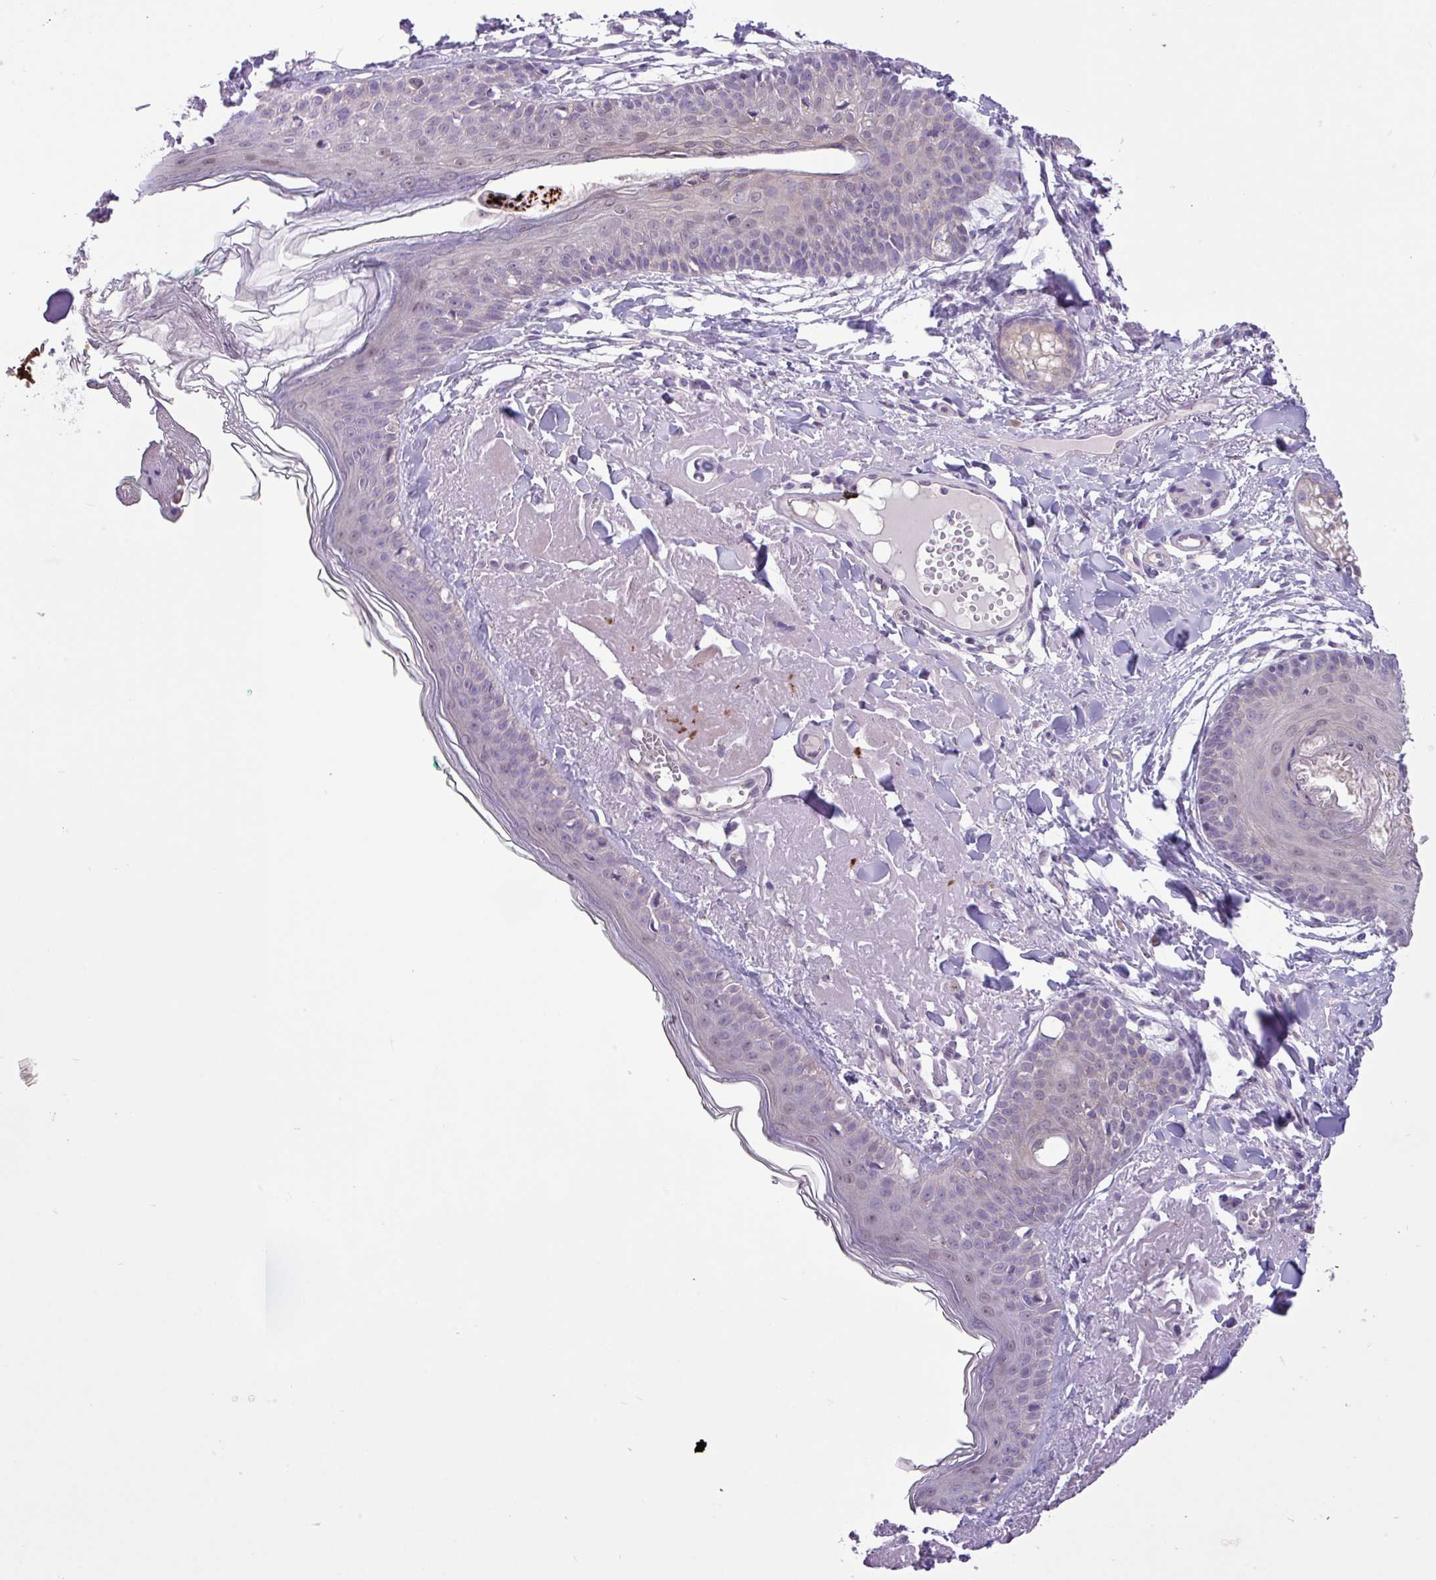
{"staining": {"intensity": "negative", "quantity": "none", "location": "none"}, "tissue": "skin", "cell_type": "Fibroblasts", "image_type": "normal", "snomed": [{"axis": "morphology", "description": "Normal tissue, NOS"}, {"axis": "morphology", "description": "Malignant melanoma, NOS"}, {"axis": "topography", "description": "Skin"}], "caption": "The immunohistochemistry image has no significant staining in fibroblasts of skin. (DAB immunohistochemistry (IHC), high magnification).", "gene": "SPINK8", "patient": {"sex": "male", "age": 80}}